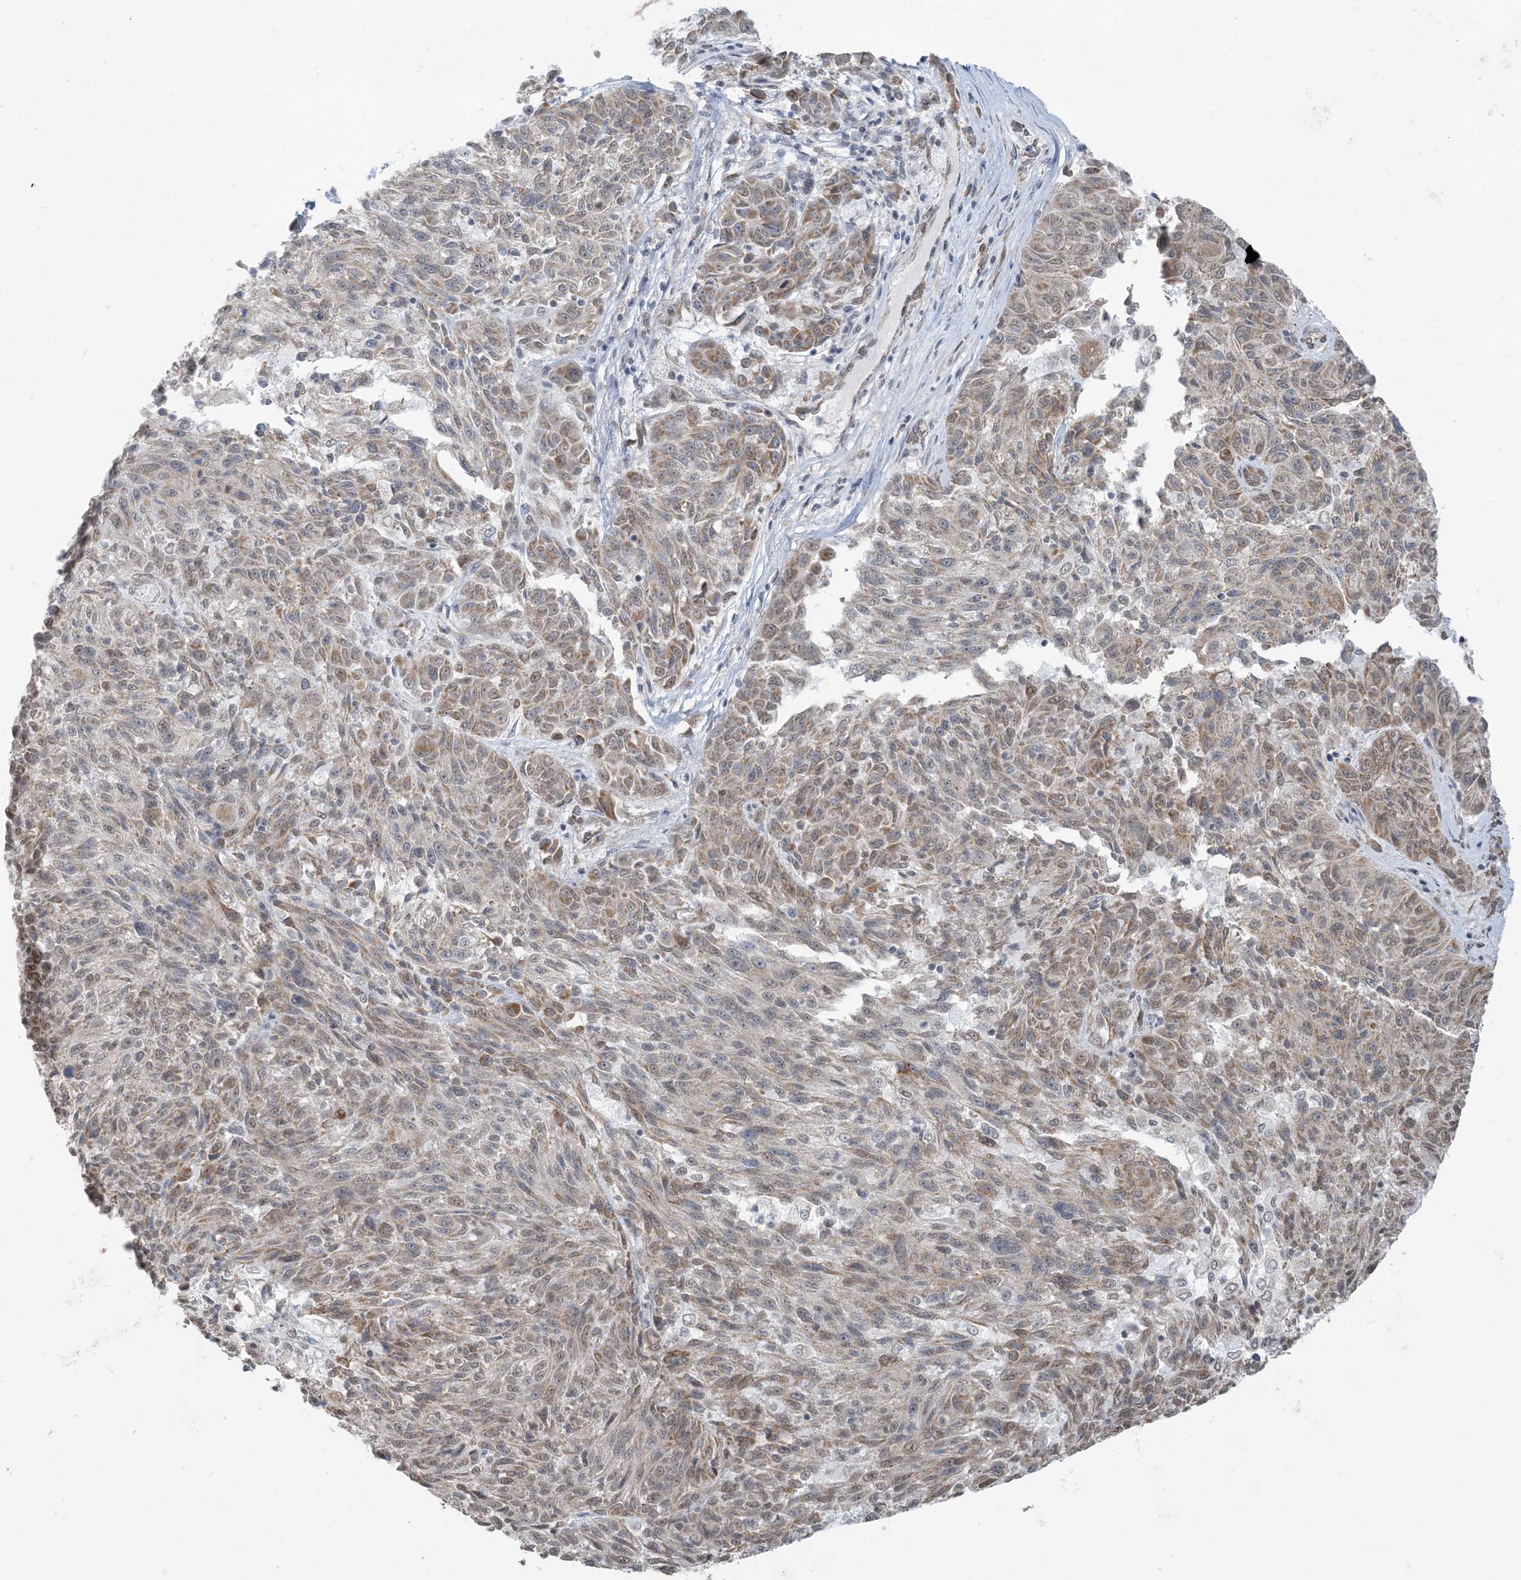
{"staining": {"intensity": "weak", "quantity": "25%-75%", "location": "cytoplasmic/membranous"}, "tissue": "melanoma", "cell_type": "Tumor cells", "image_type": "cancer", "snomed": [{"axis": "morphology", "description": "Malignant melanoma, NOS"}, {"axis": "topography", "description": "Skin"}], "caption": "Melanoma stained for a protein reveals weak cytoplasmic/membranous positivity in tumor cells.", "gene": "CHCHD4", "patient": {"sex": "male", "age": 53}}